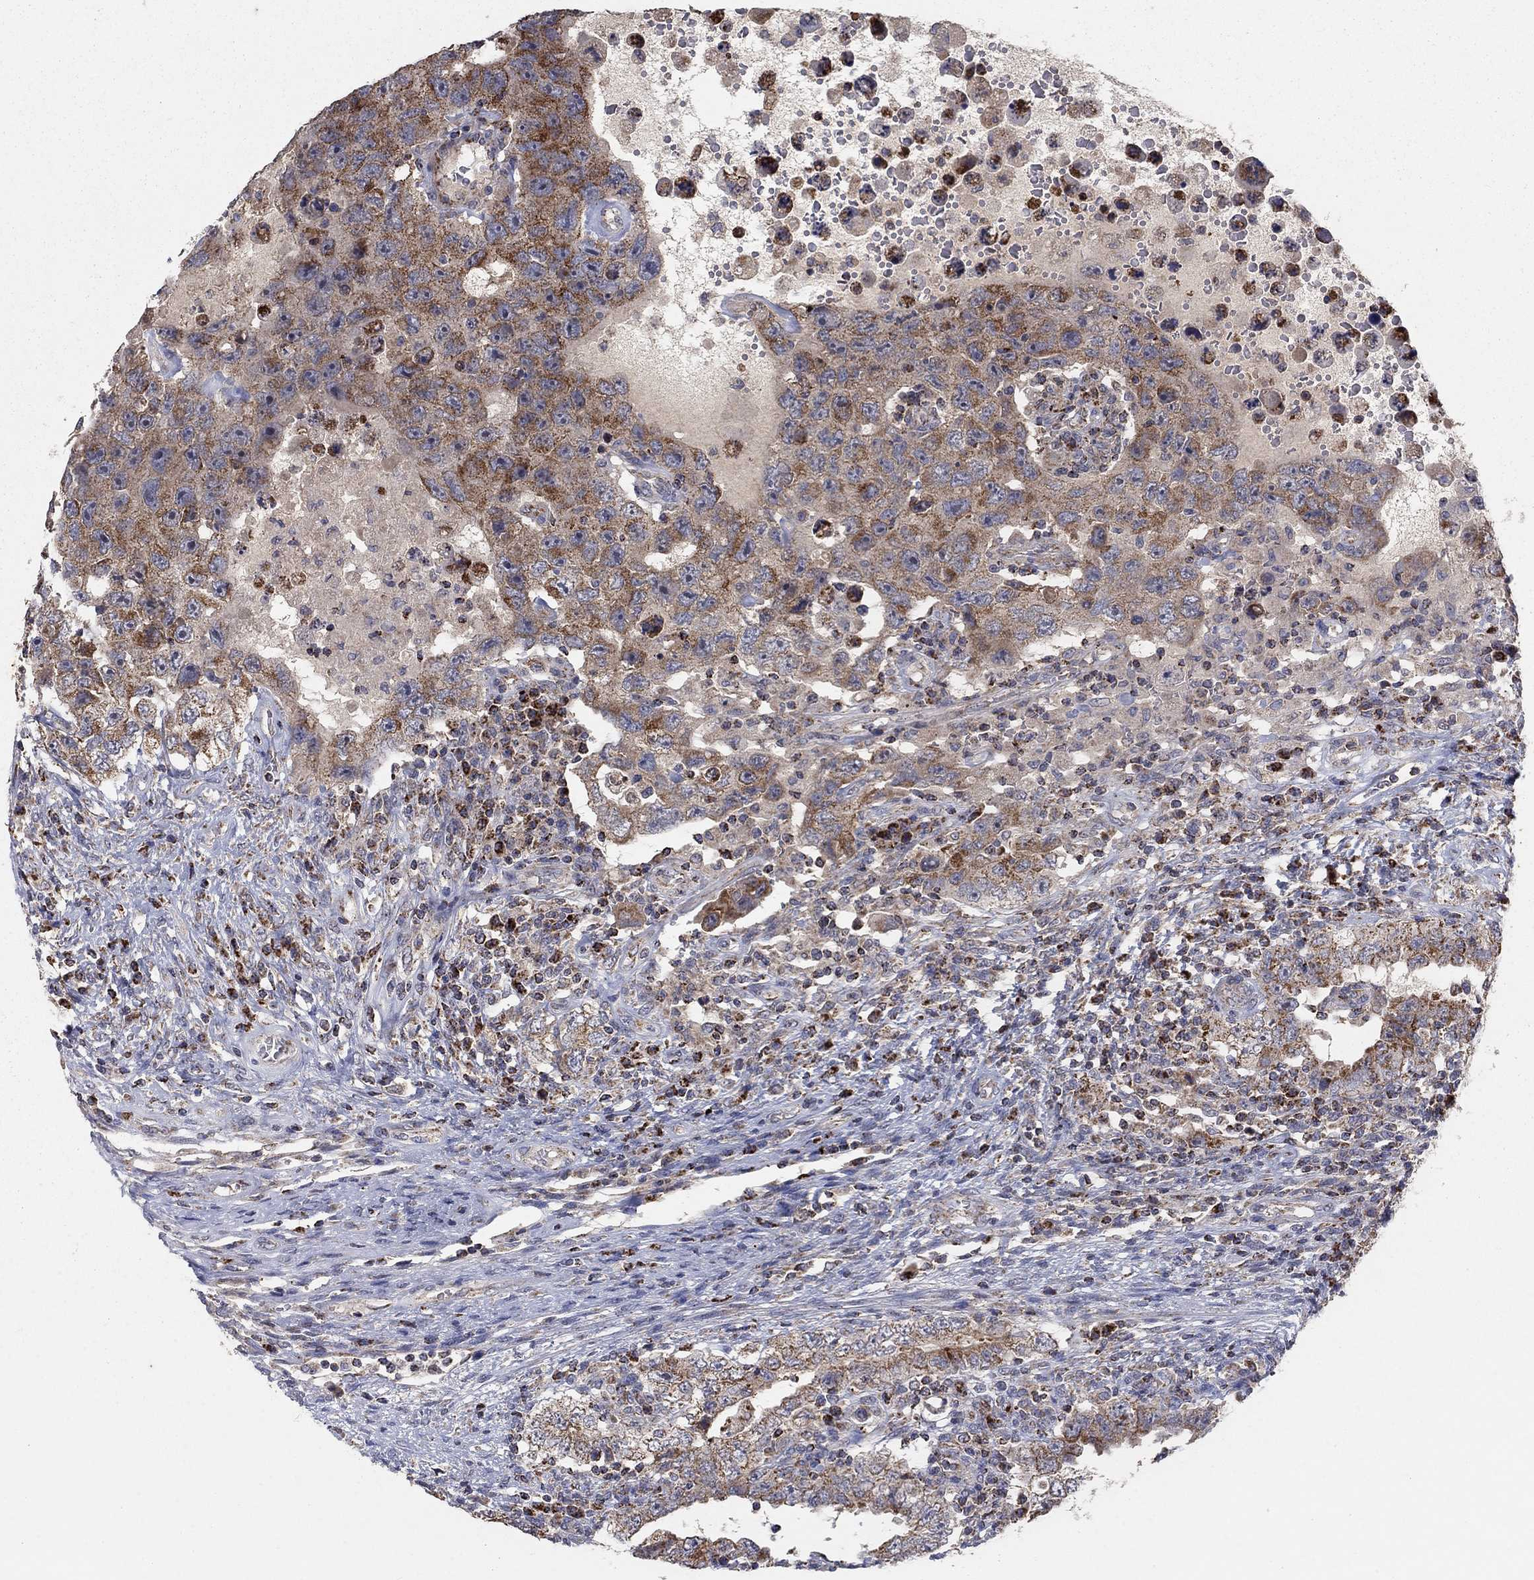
{"staining": {"intensity": "moderate", "quantity": "25%-75%", "location": "cytoplasmic/membranous"}, "tissue": "testis cancer", "cell_type": "Tumor cells", "image_type": "cancer", "snomed": [{"axis": "morphology", "description": "Carcinoma, Embryonal, NOS"}, {"axis": "topography", "description": "Testis"}], "caption": "A high-resolution photomicrograph shows immunohistochemistry (IHC) staining of testis cancer (embryonal carcinoma), which demonstrates moderate cytoplasmic/membranous staining in about 25%-75% of tumor cells. The staining is performed using DAB (3,3'-diaminobenzidine) brown chromogen to label protein expression. The nuclei are counter-stained blue using hematoxylin.", "gene": "GPSM1", "patient": {"sex": "male", "age": 26}}